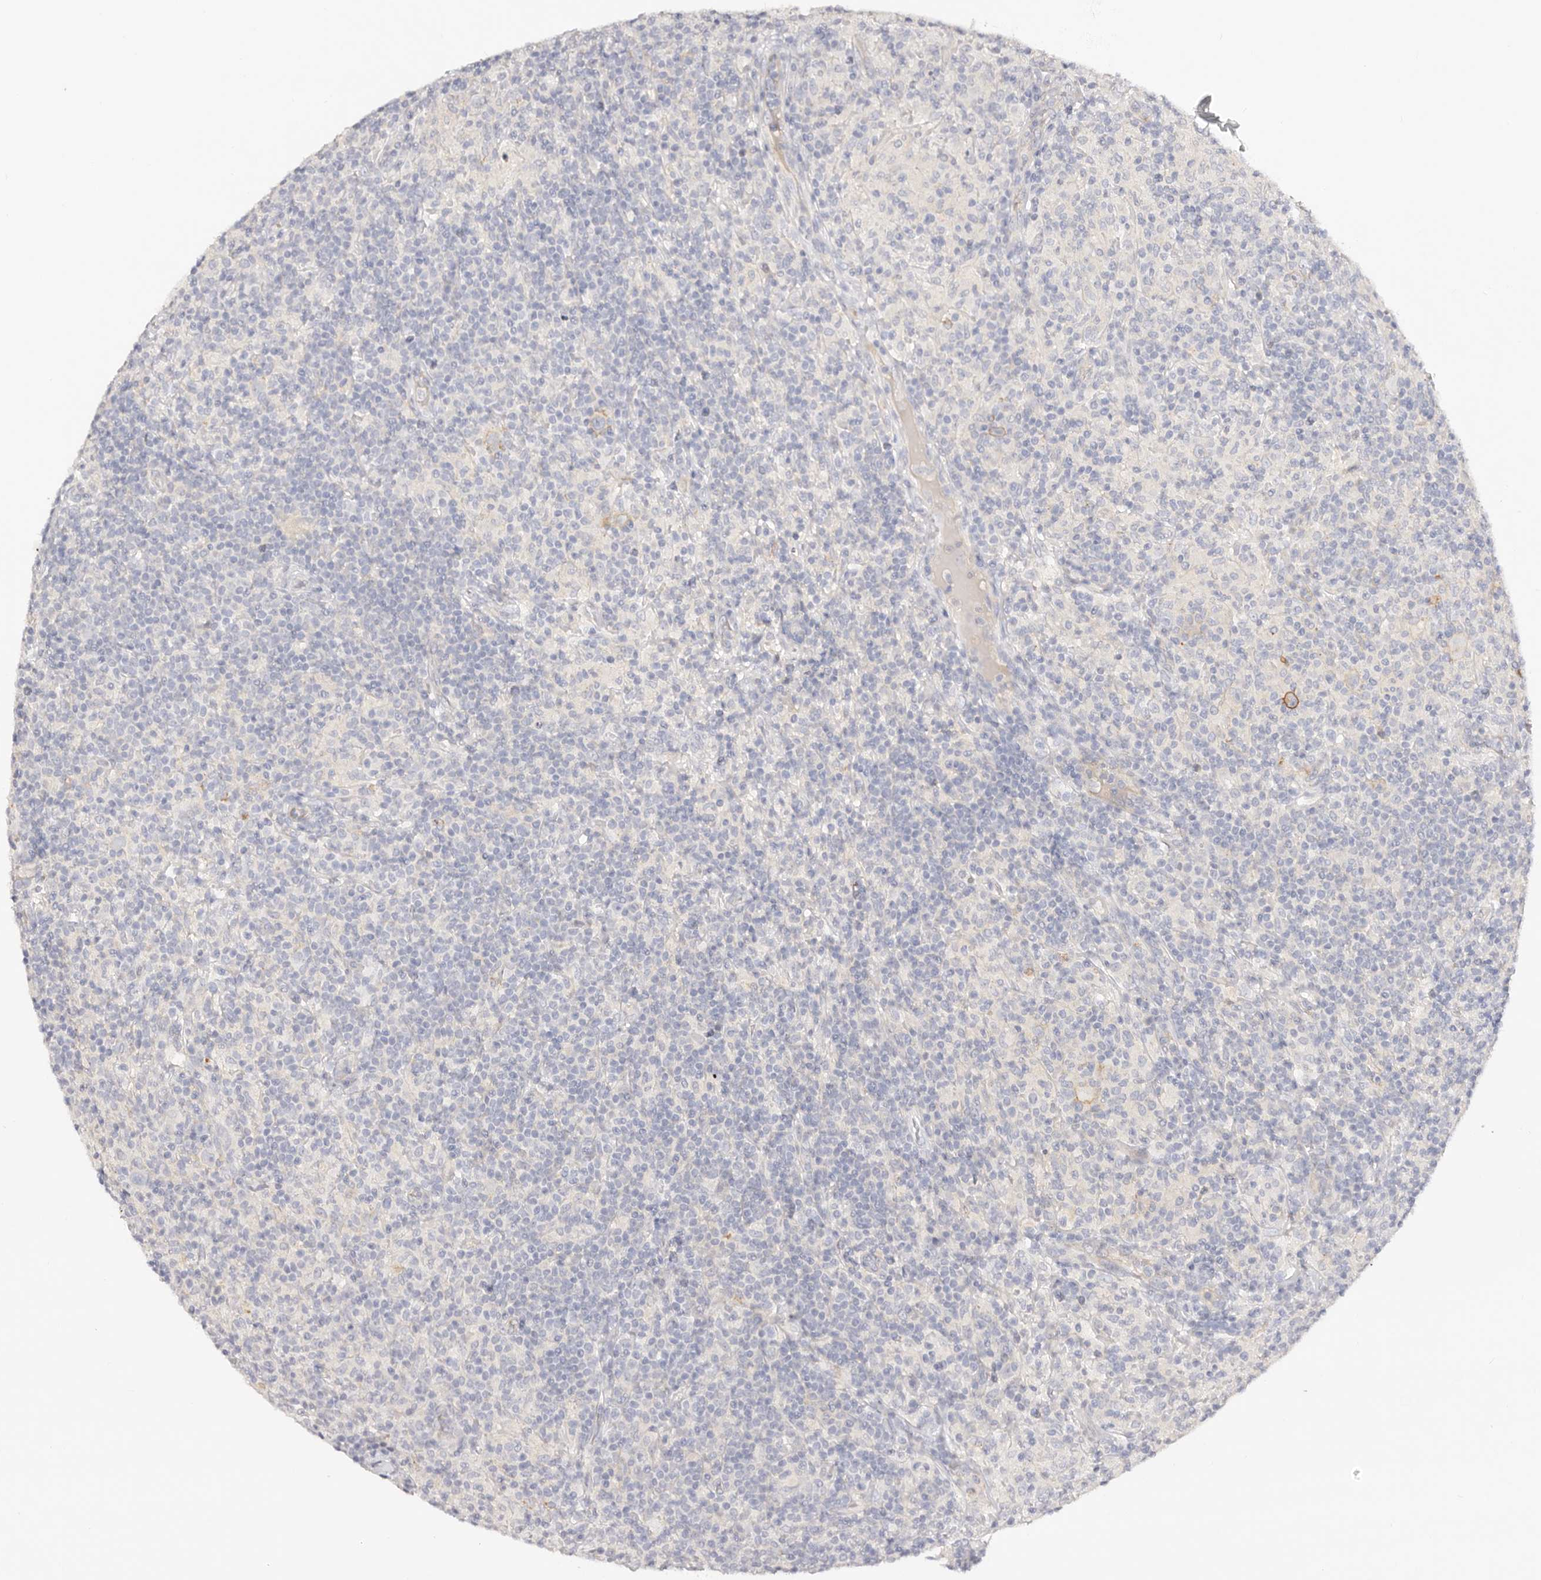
{"staining": {"intensity": "negative", "quantity": "none", "location": "none"}, "tissue": "lymphoma", "cell_type": "Tumor cells", "image_type": "cancer", "snomed": [{"axis": "morphology", "description": "Hodgkin's disease, NOS"}, {"axis": "topography", "description": "Lymph node"}], "caption": "Micrograph shows no protein positivity in tumor cells of lymphoma tissue.", "gene": "DNASE1", "patient": {"sex": "male", "age": 70}}